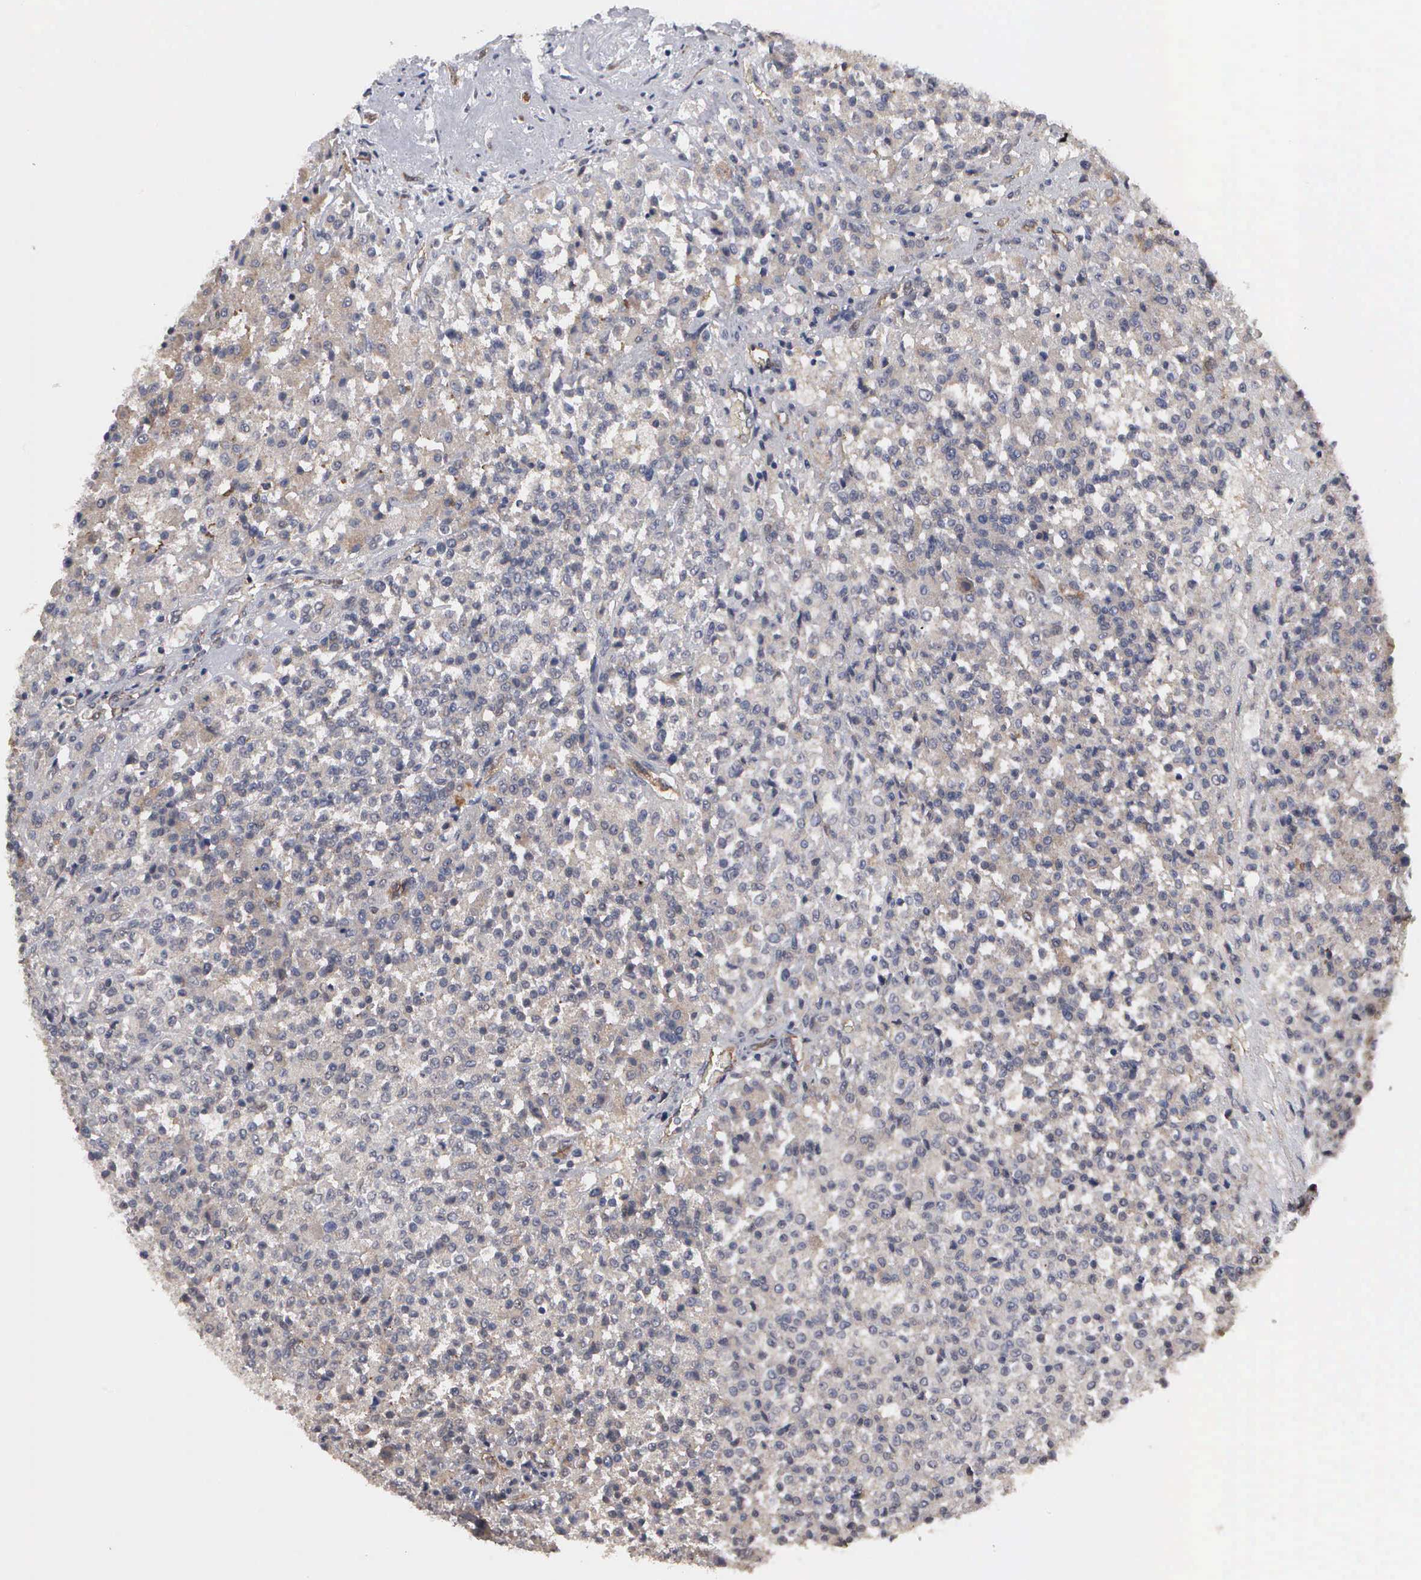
{"staining": {"intensity": "negative", "quantity": "none", "location": "none"}, "tissue": "testis cancer", "cell_type": "Tumor cells", "image_type": "cancer", "snomed": [{"axis": "morphology", "description": "Seminoma, NOS"}, {"axis": "topography", "description": "Testis"}], "caption": "High magnification brightfield microscopy of testis seminoma stained with DAB (brown) and counterstained with hematoxylin (blue): tumor cells show no significant expression.", "gene": "ZBTB33", "patient": {"sex": "male", "age": 59}}